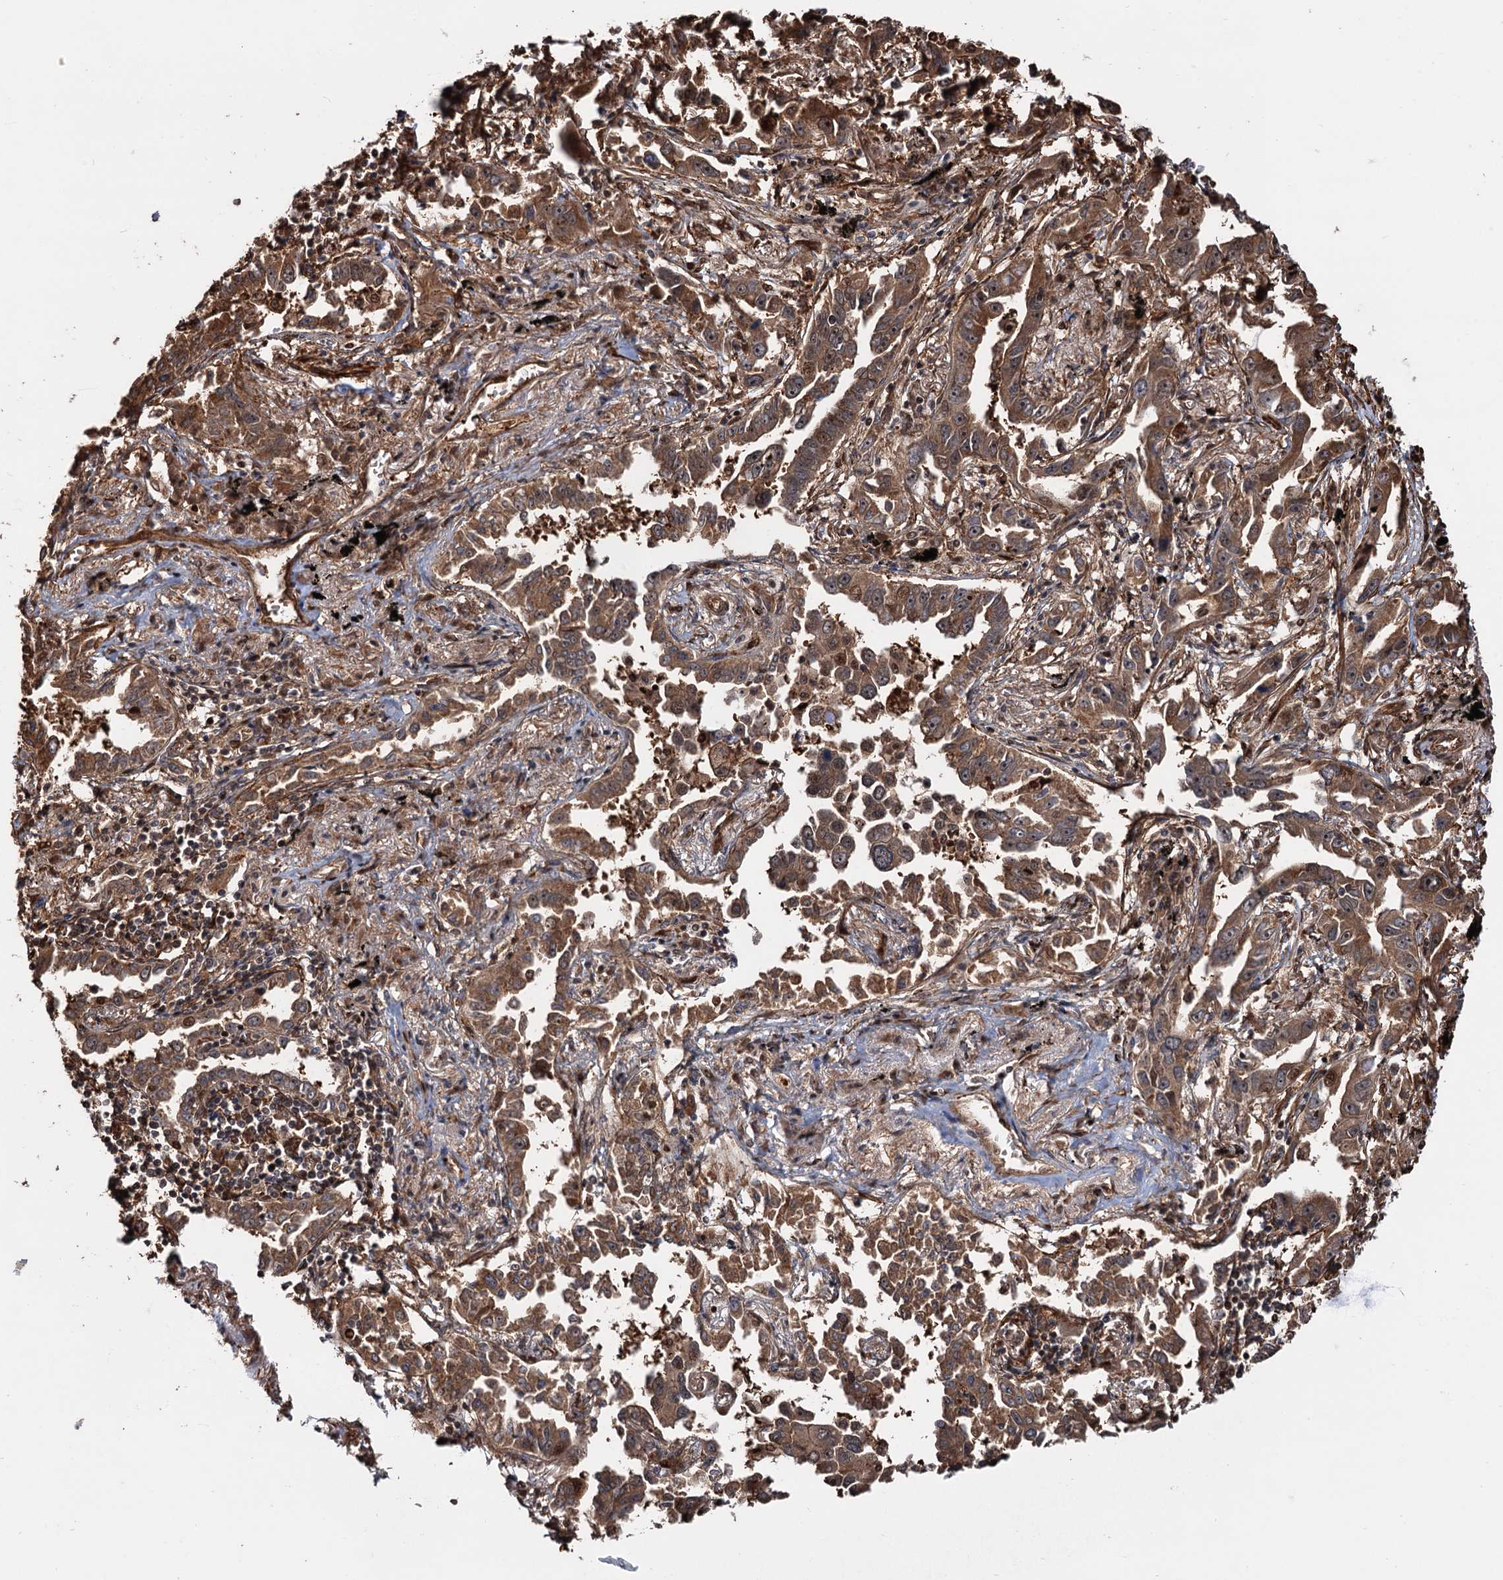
{"staining": {"intensity": "moderate", "quantity": ">75%", "location": "cytoplasmic/membranous"}, "tissue": "lung cancer", "cell_type": "Tumor cells", "image_type": "cancer", "snomed": [{"axis": "morphology", "description": "Adenocarcinoma, NOS"}, {"axis": "topography", "description": "Lung"}], "caption": "Immunohistochemistry histopathology image of neoplastic tissue: human lung adenocarcinoma stained using immunohistochemistry (IHC) shows medium levels of moderate protein expression localized specifically in the cytoplasmic/membranous of tumor cells, appearing as a cytoplasmic/membranous brown color.", "gene": "SNRNP25", "patient": {"sex": "male", "age": 67}}